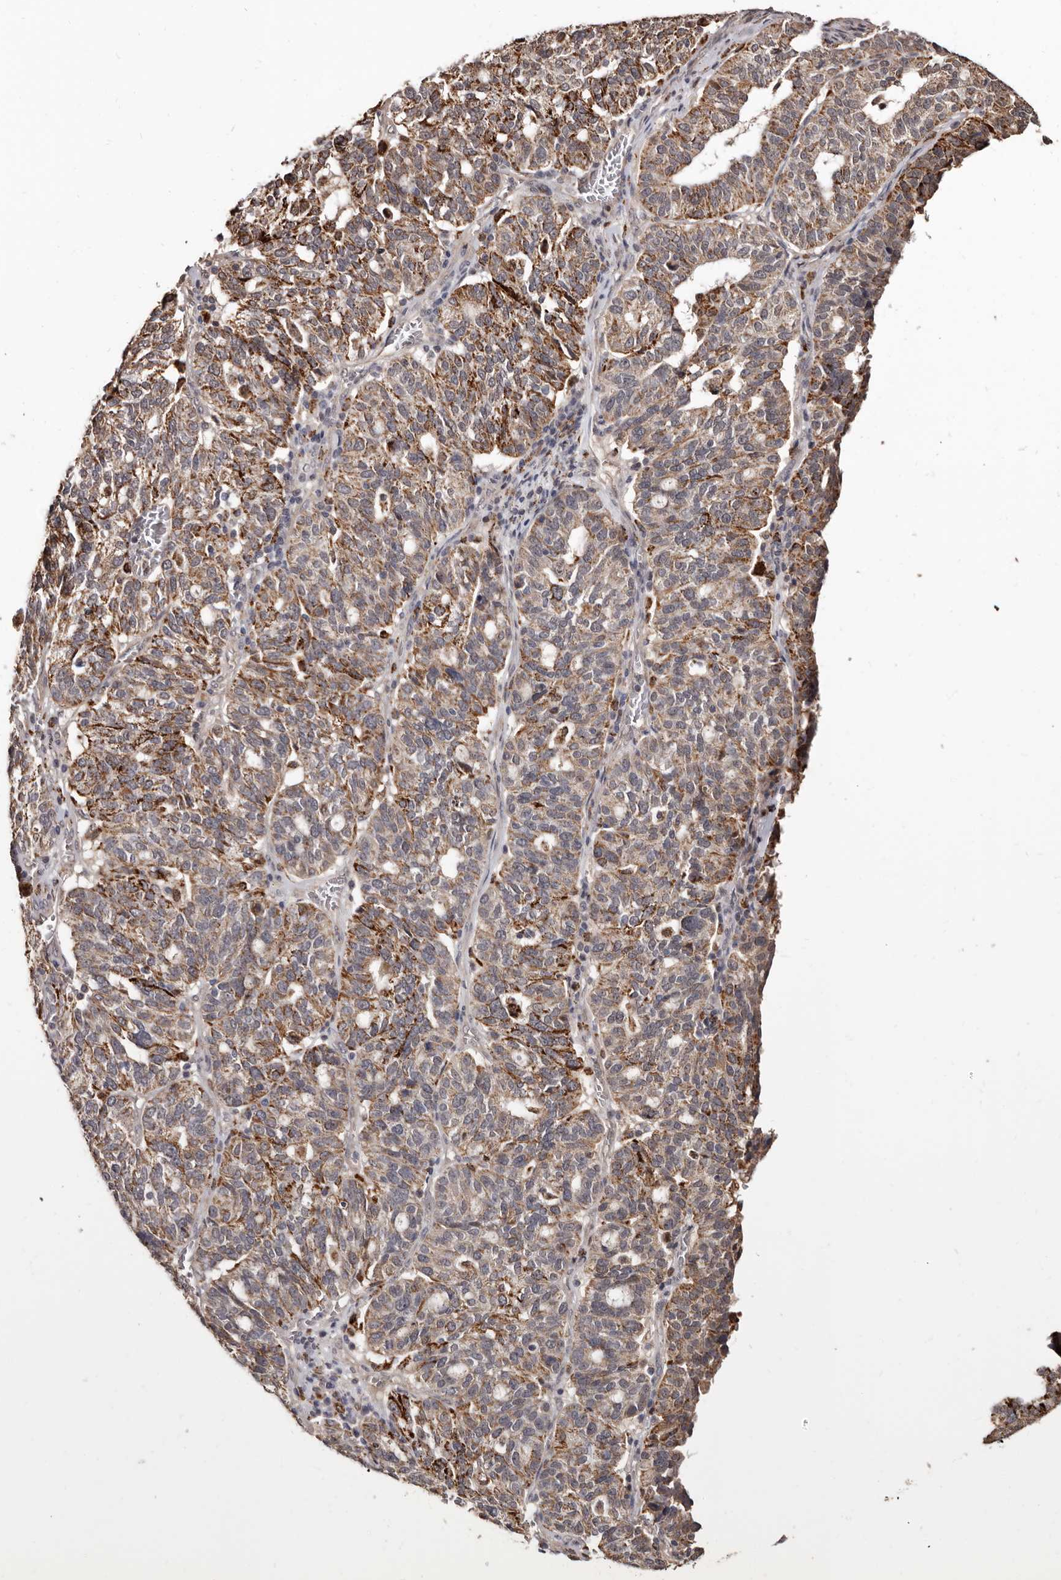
{"staining": {"intensity": "strong", "quantity": "25%-75%", "location": "cytoplasmic/membranous"}, "tissue": "ovarian cancer", "cell_type": "Tumor cells", "image_type": "cancer", "snomed": [{"axis": "morphology", "description": "Cystadenocarcinoma, serous, NOS"}, {"axis": "topography", "description": "Ovary"}], "caption": "High-power microscopy captured an immunohistochemistry (IHC) histopathology image of ovarian cancer, revealing strong cytoplasmic/membranous staining in approximately 25%-75% of tumor cells. (DAB (3,3'-diaminobenzidine) IHC with brightfield microscopy, high magnification).", "gene": "AKAP7", "patient": {"sex": "female", "age": 59}}